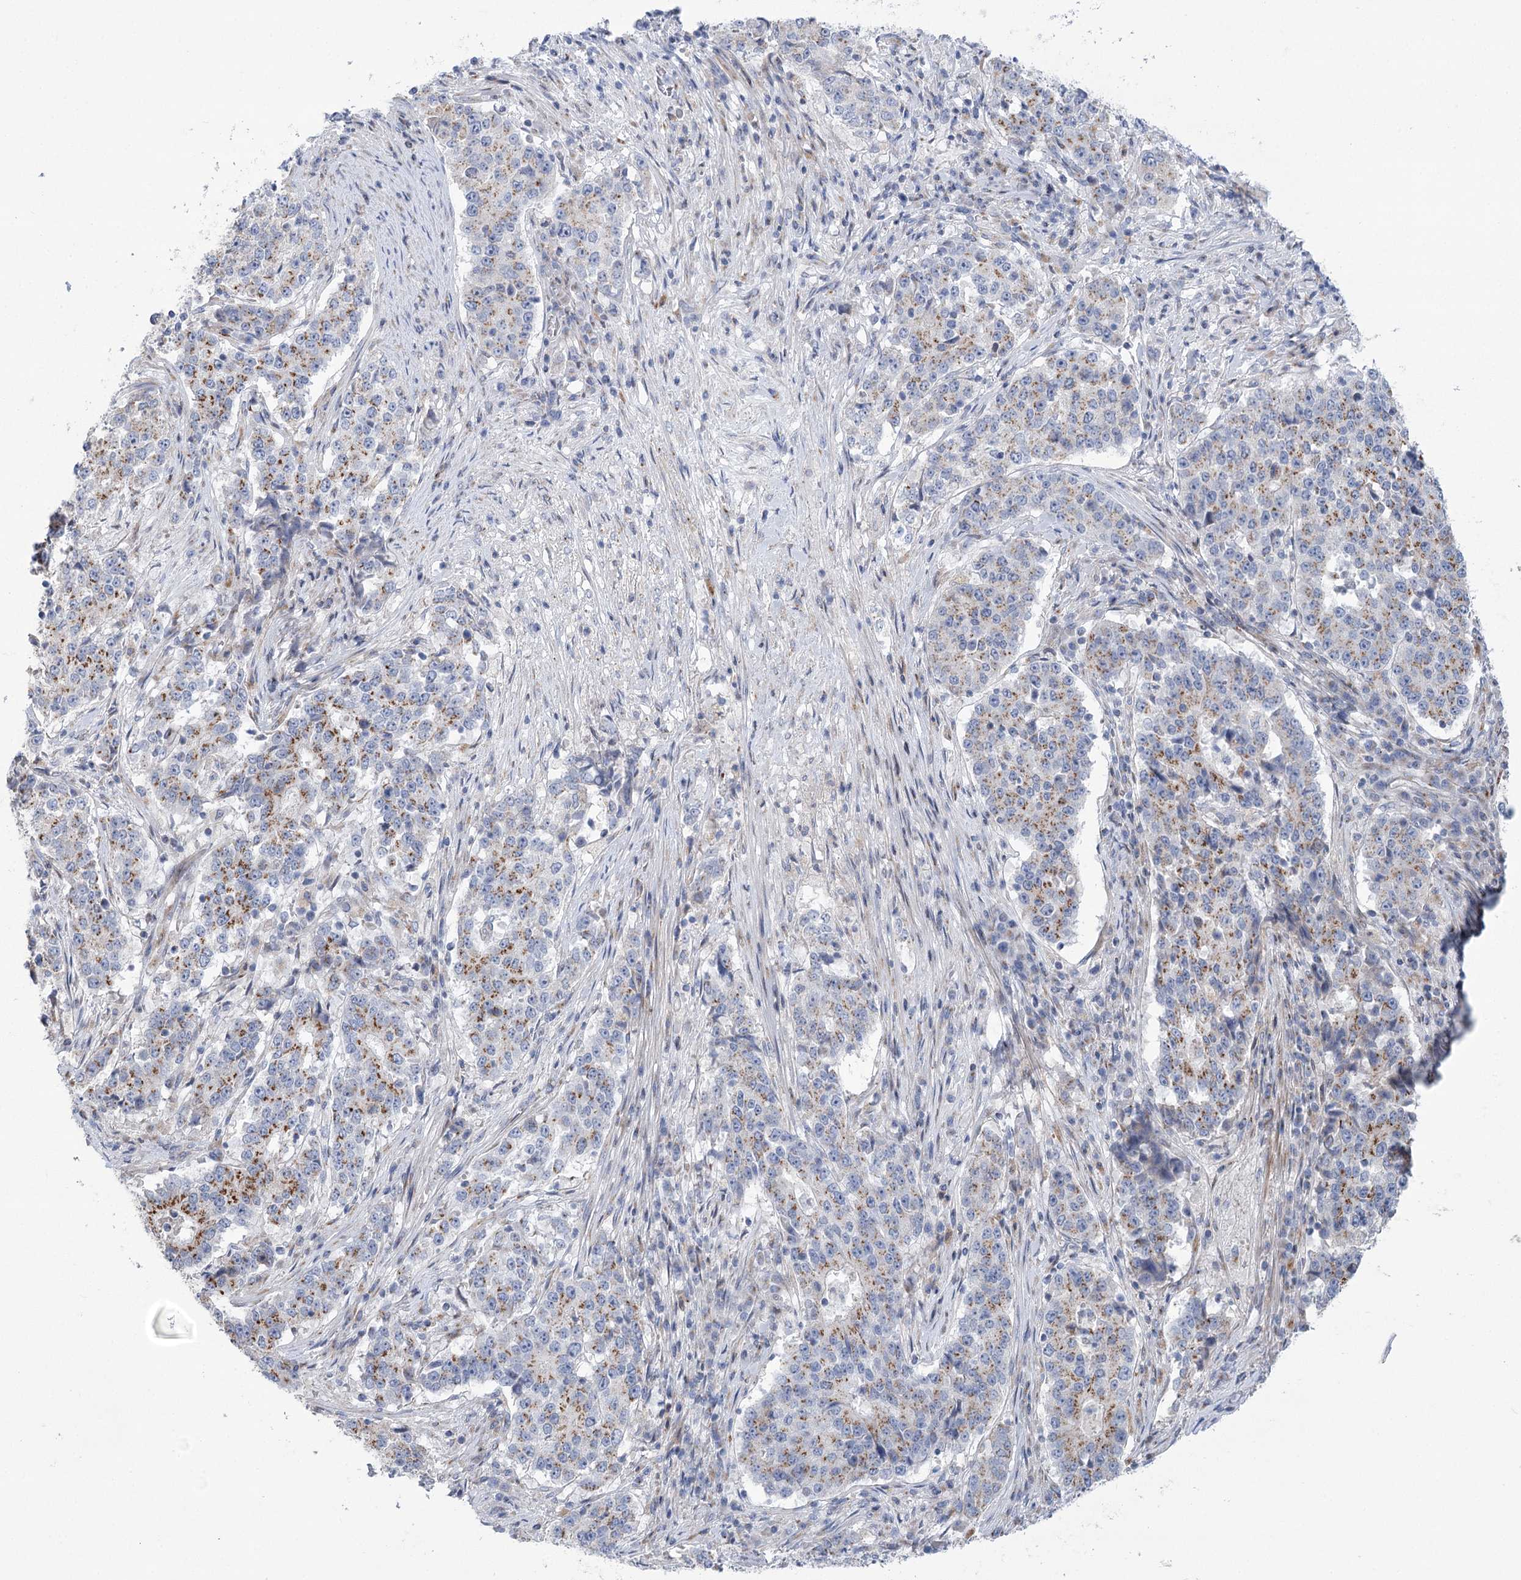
{"staining": {"intensity": "moderate", "quantity": ">75%", "location": "cytoplasmic/membranous"}, "tissue": "stomach cancer", "cell_type": "Tumor cells", "image_type": "cancer", "snomed": [{"axis": "morphology", "description": "Adenocarcinoma, NOS"}, {"axis": "topography", "description": "Stomach"}], "caption": "Human stomach cancer (adenocarcinoma) stained with a protein marker reveals moderate staining in tumor cells.", "gene": "NME7", "patient": {"sex": "male", "age": 59}}